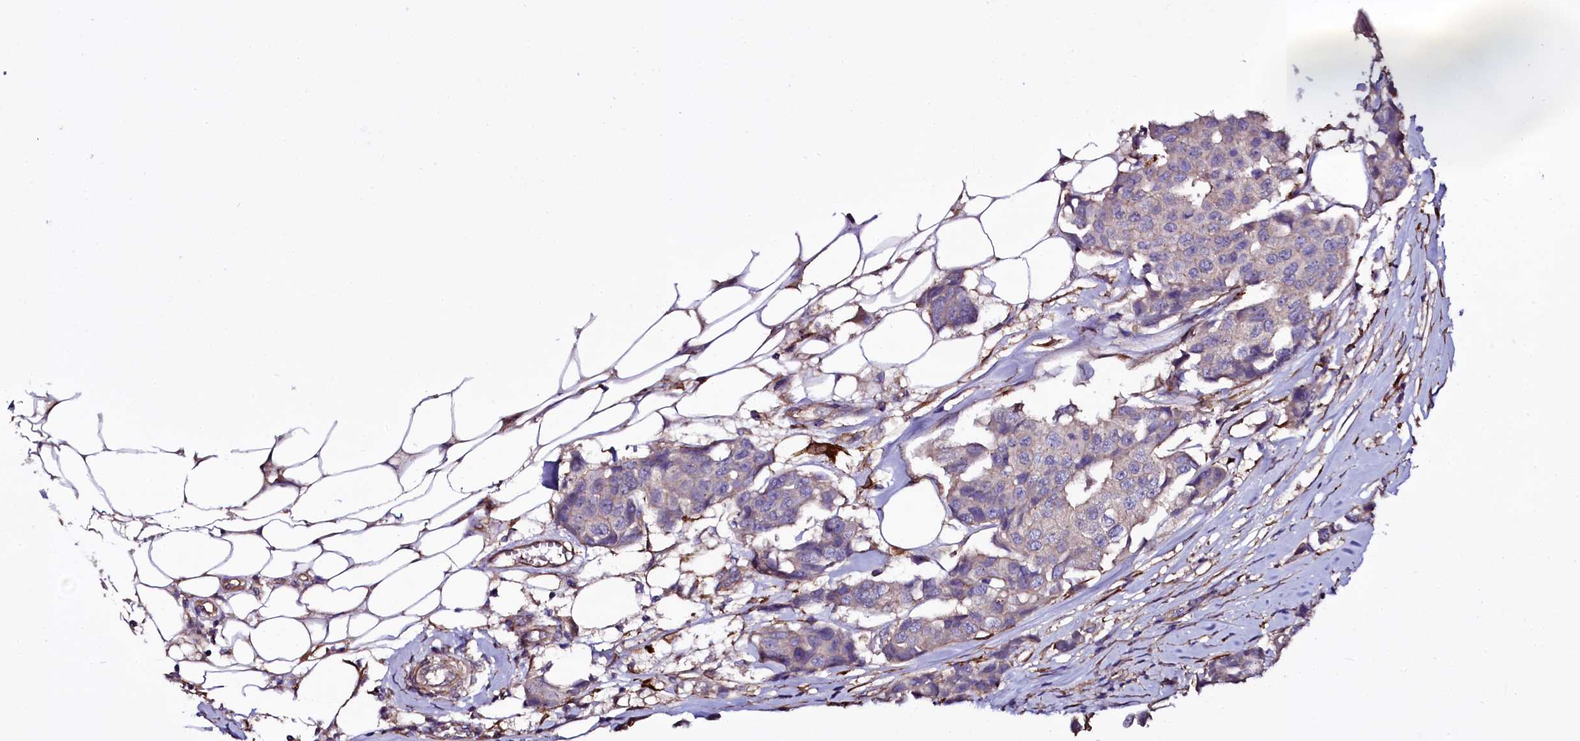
{"staining": {"intensity": "negative", "quantity": "none", "location": "none"}, "tissue": "breast cancer", "cell_type": "Tumor cells", "image_type": "cancer", "snomed": [{"axis": "morphology", "description": "Duct carcinoma"}, {"axis": "topography", "description": "Breast"}], "caption": "Immunohistochemistry of human infiltrating ductal carcinoma (breast) demonstrates no staining in tumor cells. (DAB (3,3'-diaminobenzidine) immunohistochemistry, high magnification).", "gene": "WIPF3", "patient": {"sex": "female", "age": 80}}